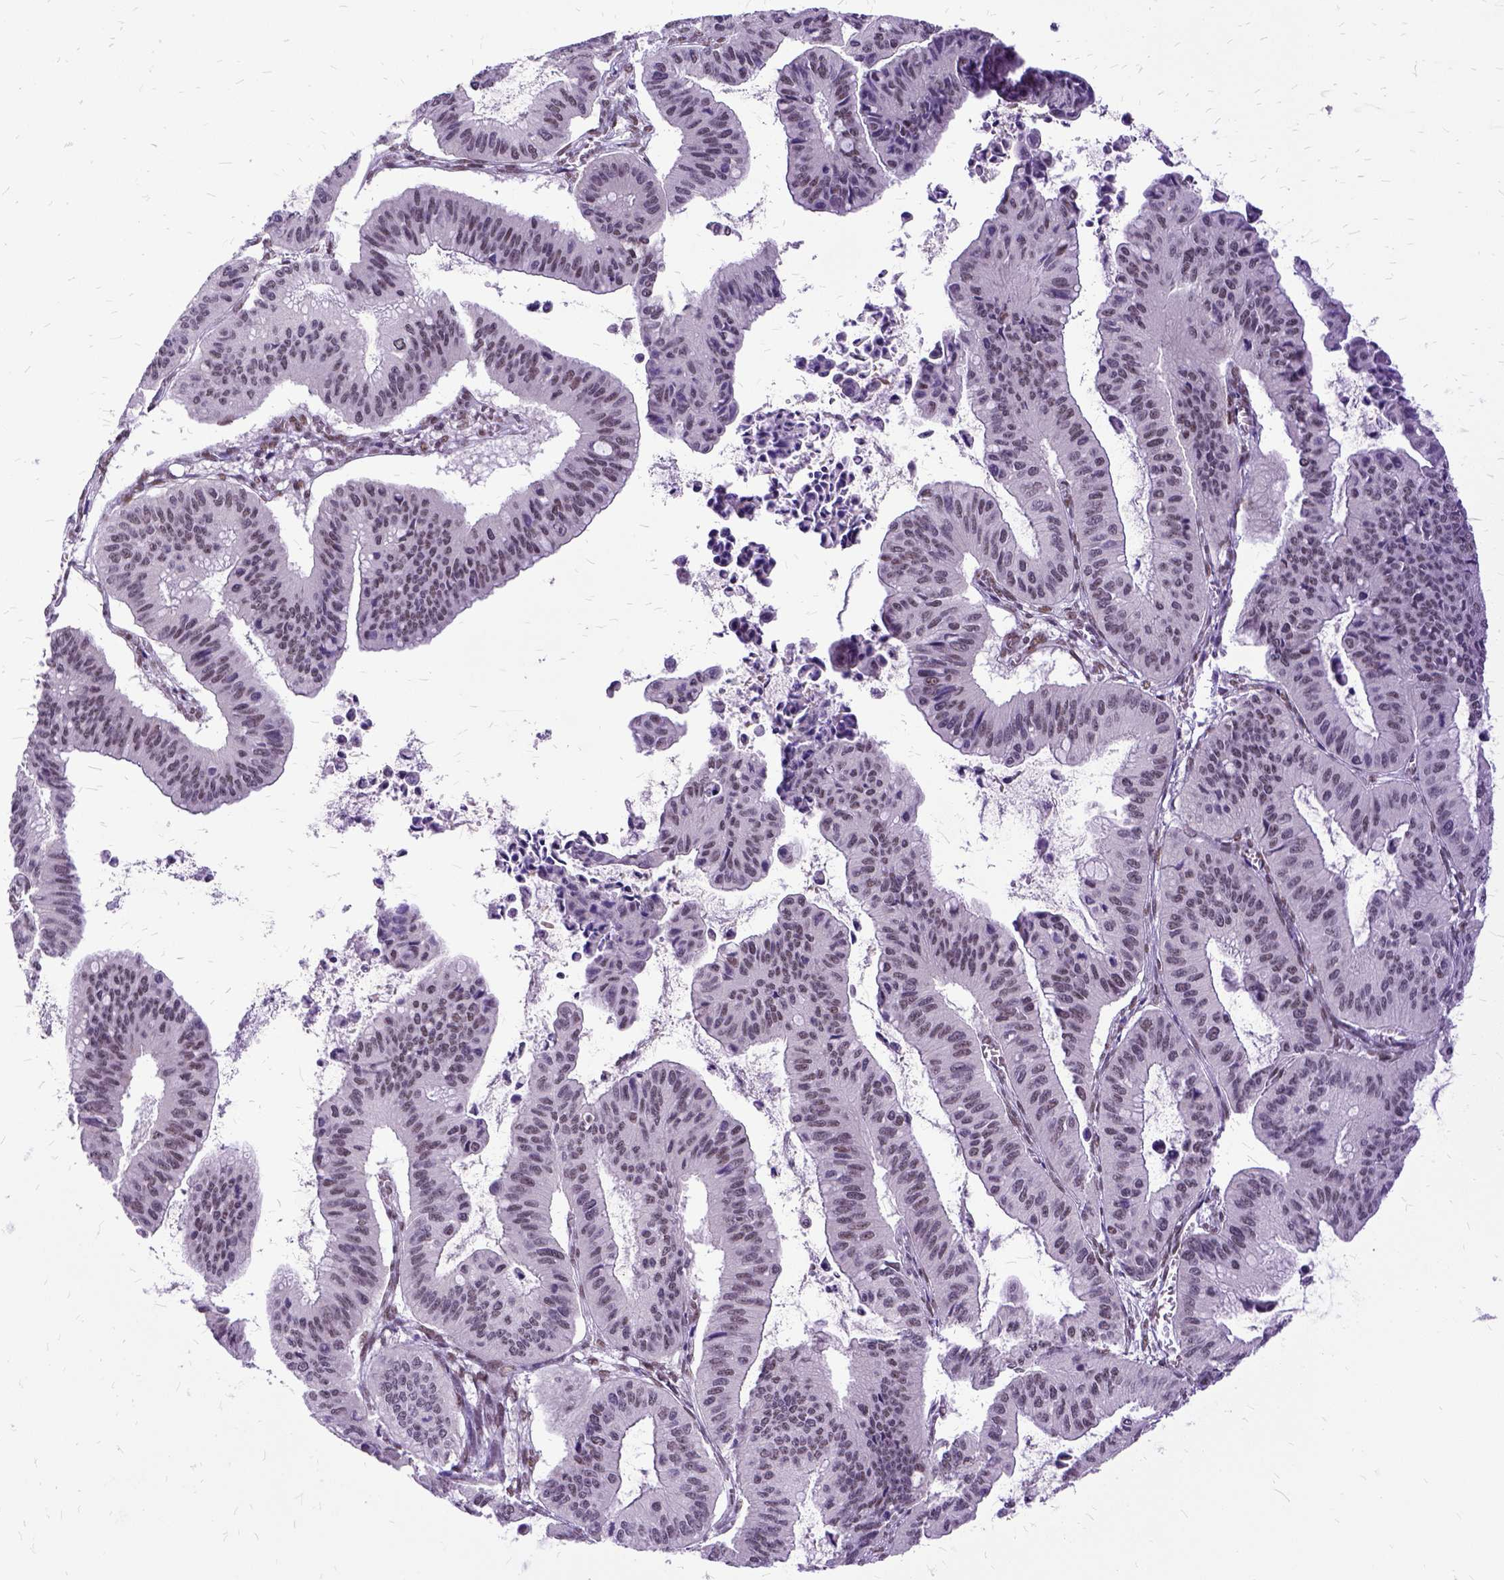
{"staining": {"intensity": "weak", "quantity": "25%-75%", "location": "nuclear"}, "tissue": "ovarian cancer", "cell_type": "Tumor cells", "image_type": "cancer", "snomed": [{"axis": "morphology", "description": "Cystadenocarcinoma, mucinous, NOS"}, {"axis": "topography", "description": "Ovary"}], "caption": "An IHC micrograph of tumor tissue is shown. Protein staining in brown highlights weak nuclear positivity in mucinous cystadenocarcinoma (ovarian) within tumor cells.", "gene": "SETD1A", "patient": {"sex": "female", "age": 72}}